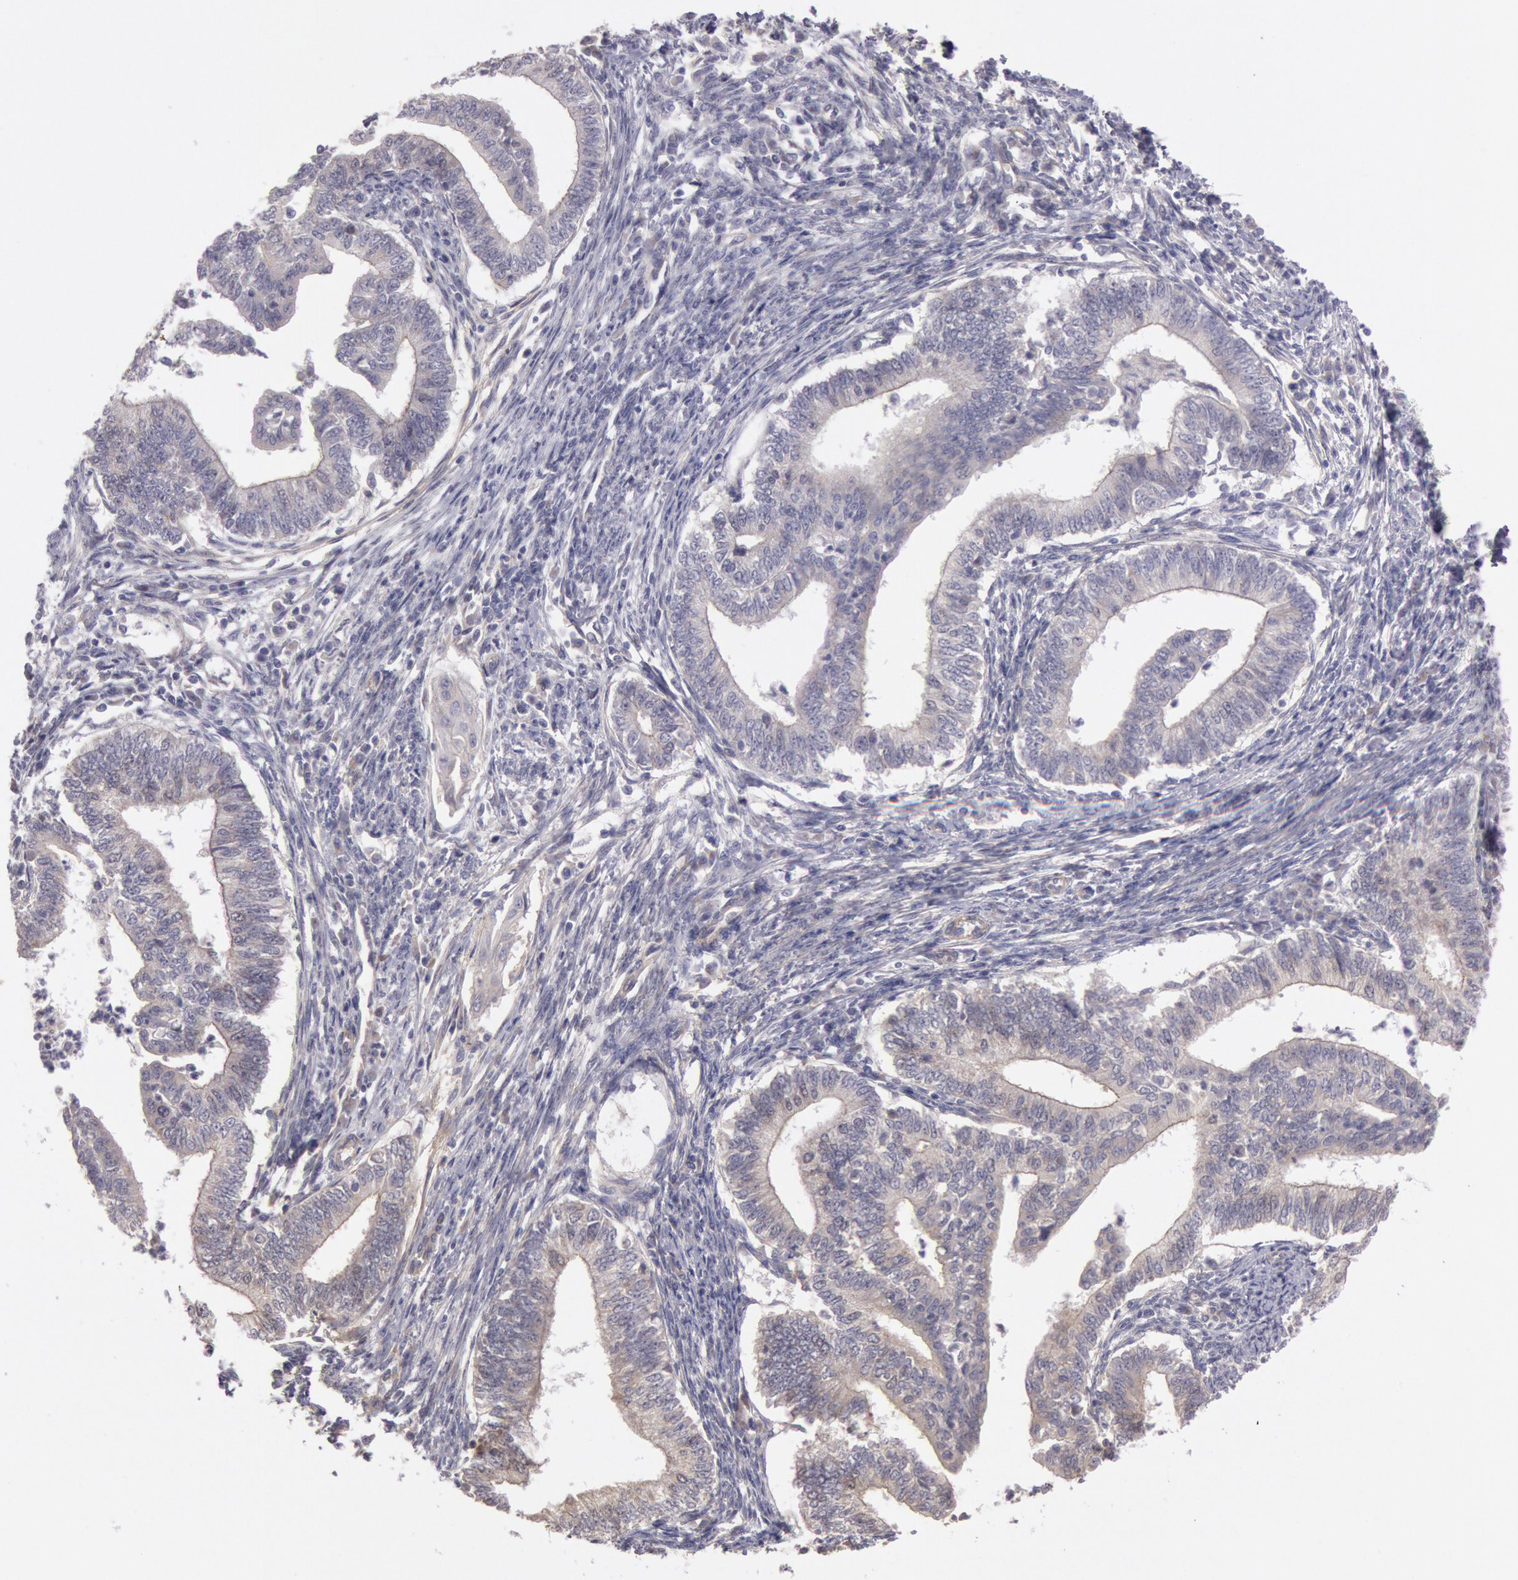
{"staining": {"intensity": "negative", "quantity": "none", "location": "none"}, "tissue": "endometrial cancer", "cell_type": "Tumor cells", "image_type": "cancer", "snomed": [{"axis": "morphology", "description": "Adenocarcinoma, NOS"}, {"axis": "topography", "description": "Endometrium"}], "caption": "Photomicrograph shows no protein staining in tumor cells of adenocarcinoma (endometrial) tissue. (DAB (3,3'-diaminobenzidine) IHC visualized using brightfield microscopy, high magnification).", "gene": "AMOTL1", "patient": {"sex": "female", "age": 66}}